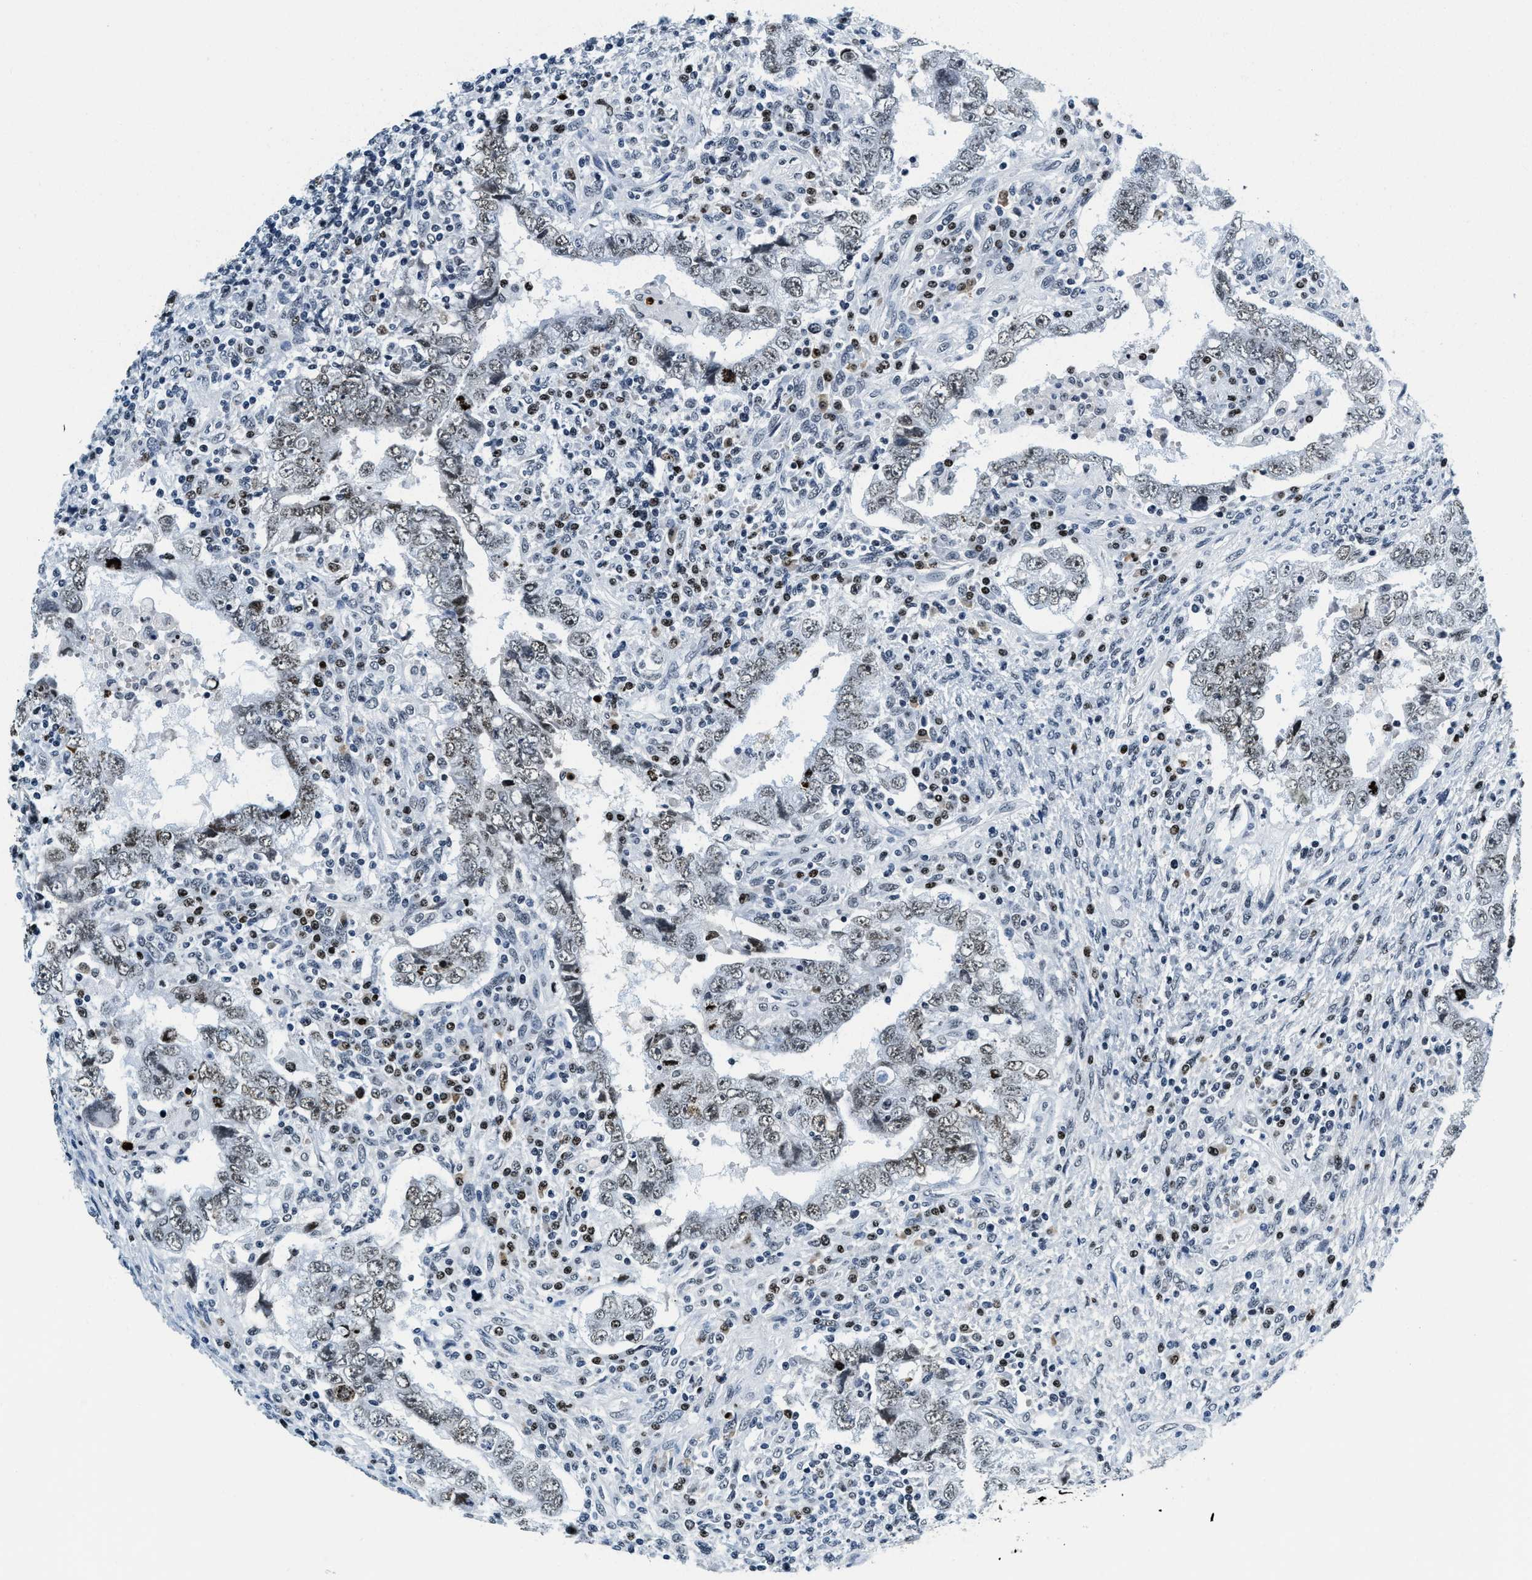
{"staining": {"intensity": "weak", "quantity": "25%-75%", "location": "nuclear"}, "tissue": "testis cancer", "cell_type": "Tumor cells", "image_type": "cancer", "snomed": [{"axis": "morphology", "description": "Carcinoma, Embryonal, NOS"}, {"axis": "topography", "description": "Testis"}], "caption": "Protein expression by IHC exhibits weak nuclear staining in approximately 25%-75% of tumor cells in testis cancer (embryonal carcinoma).", "gene": "TOP1", "patient": {"sex": "male", "age": 26}}